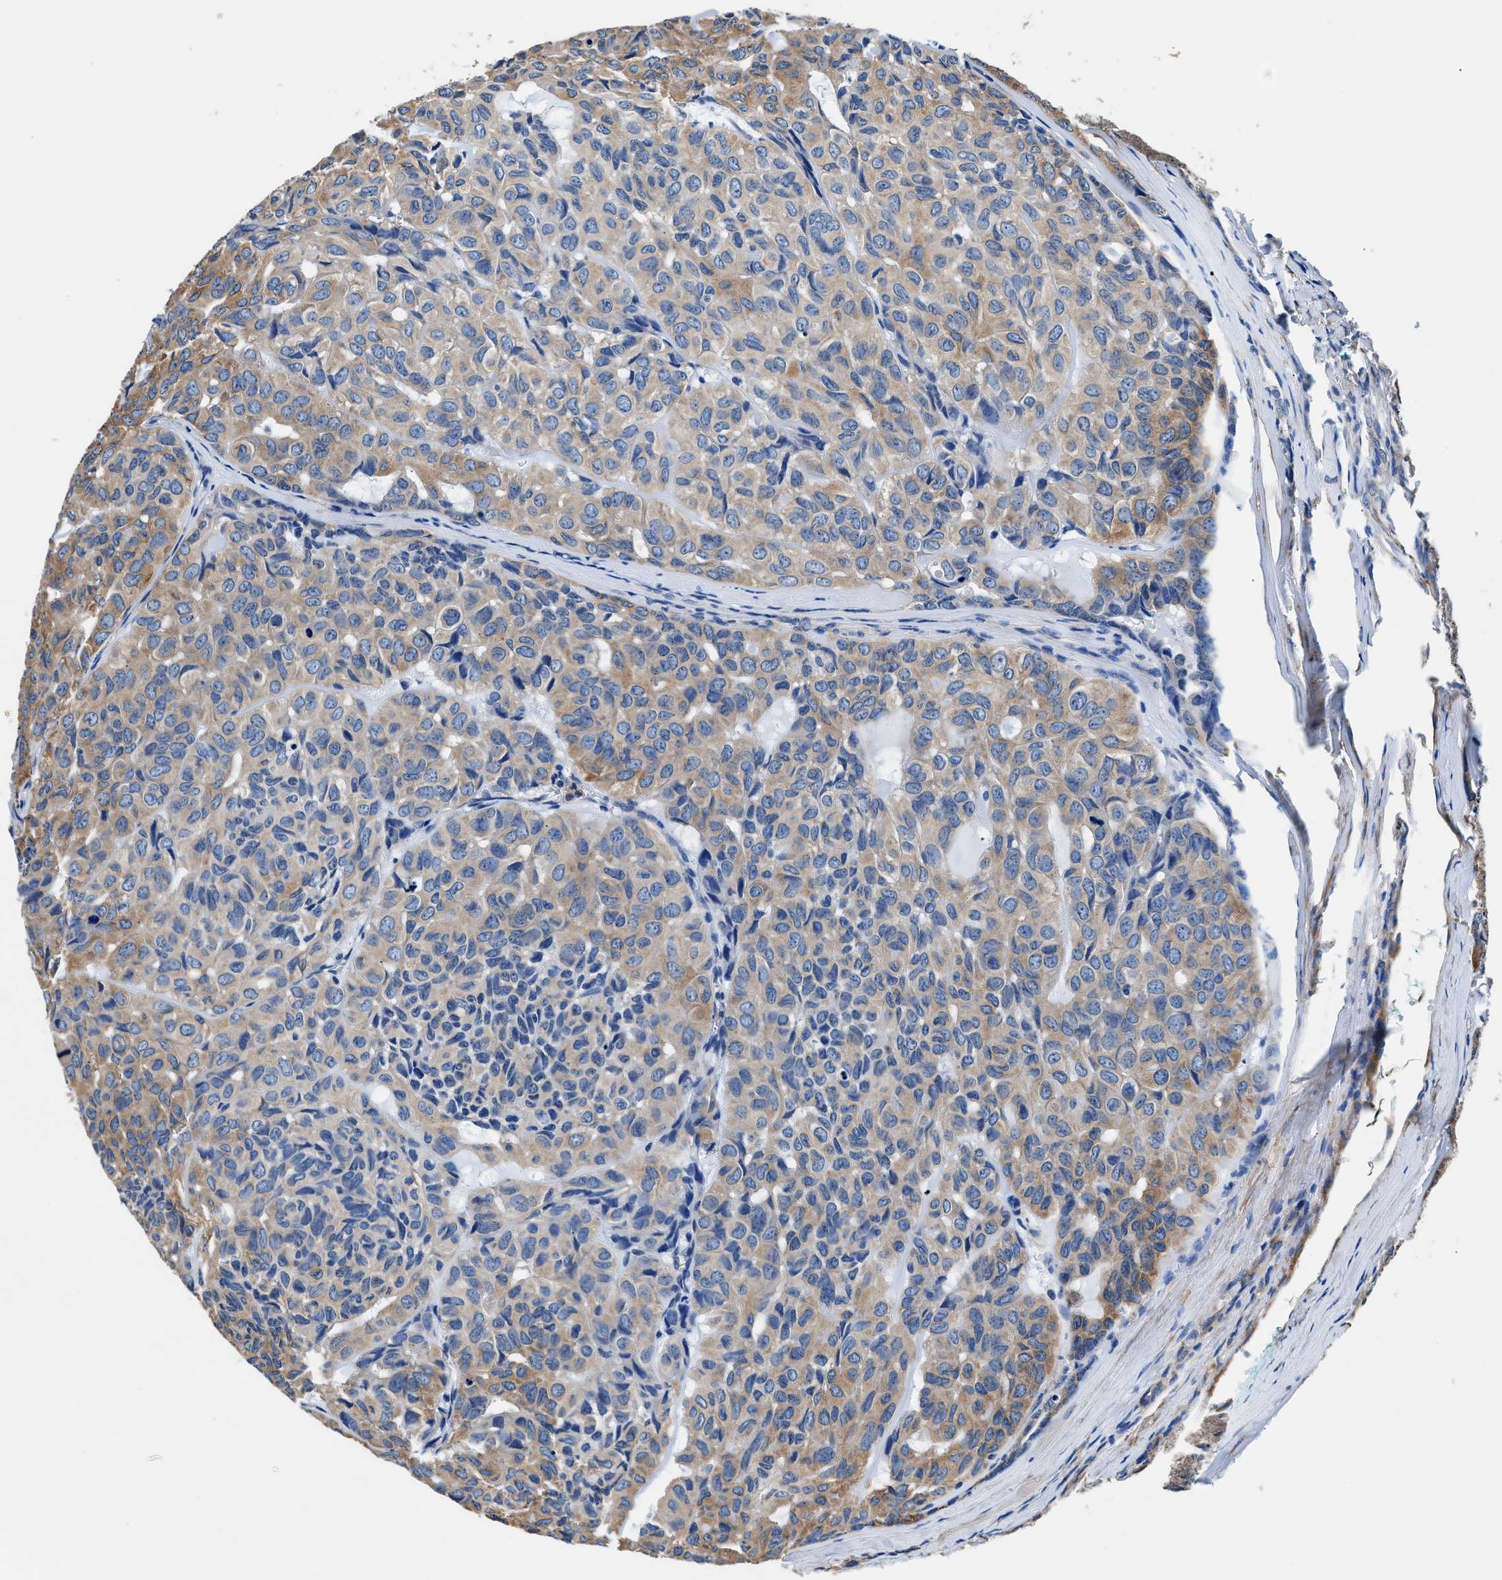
{"staining": {"intensity": "moderate", "quantity": ">75%", "location": "cytoplasmic/membranous"}, "tissue": "head and neck cancer", "cell_type": "Tumor cells", "image_type": "cancer", "snomed": [{"axis": "morphology", "description": "Adenocarcinoma, NOS"}, {"axis": "topography", "description": "Salivary gland, NOS"}, {"axis": "topography", "description": "Head-Neck"}], "caption": "This micrograph shows IHC staining of human adenocarcinoma (head and neck), with medium moderate cytoplasmic/membranous staining in approximately >75% of tumor cells.", "gene": "NEU1", "patient": {"sex": "female", "age": 76}}